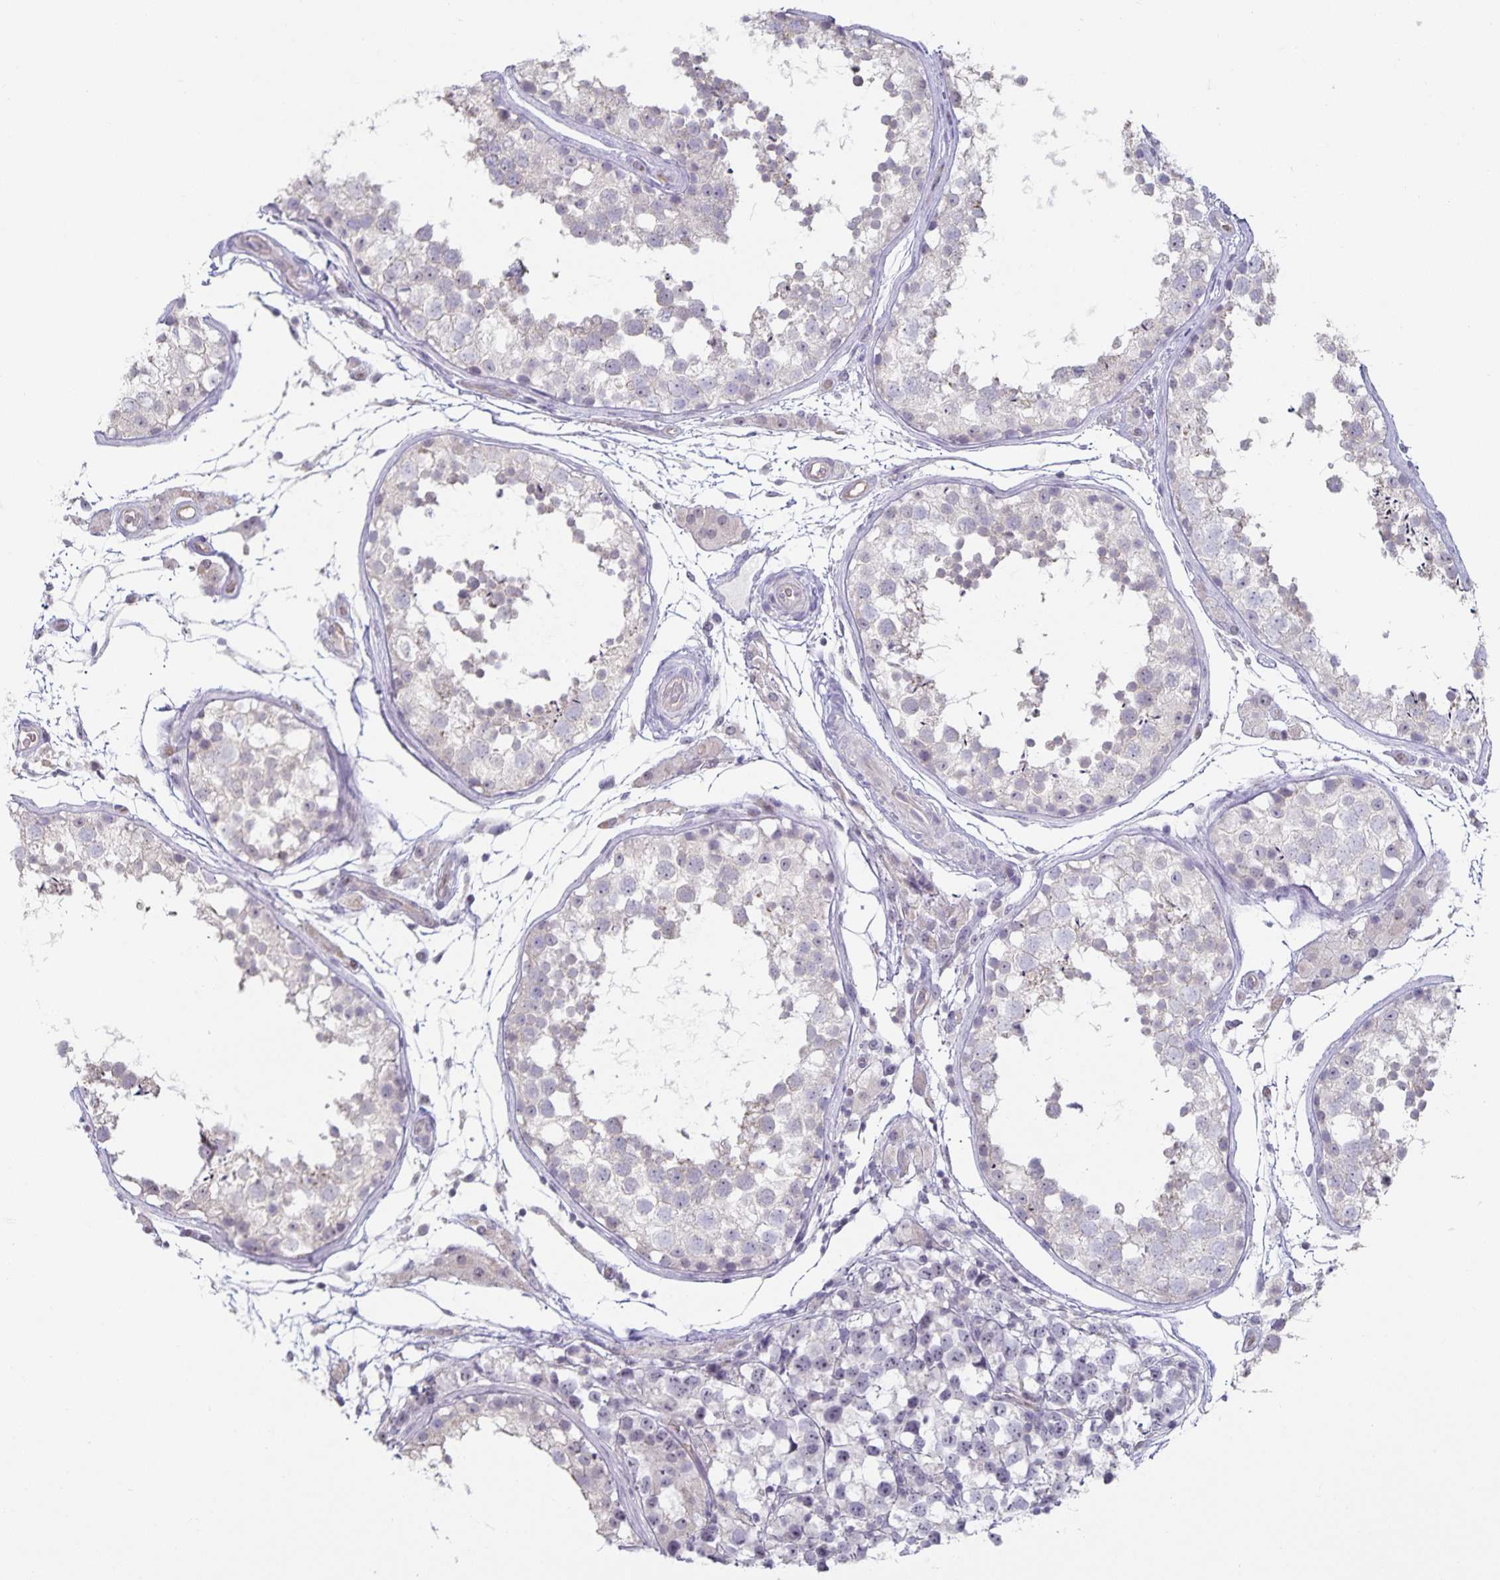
{"staining": {"intensity": "negative", "quantity": "none", "location": "none"}, "tissue": "testis", "cell_type": "Cells in seminiferous ducts", "image_type": "normal", "snomed": [{"axis": "morphology", "description": "Normal tissue, NOS"}, {"axis": "morphology", "description": "Seminoma, NOS"}, {"axis": "topography", "description": "Testis"}], "caption": "Human testis stained for a protein using immunohistochemistry demonstrates no expression in cells in seminiferous ducts.", "gene": "DNAH9", "patient": {"sex": "male", "age": 29}}